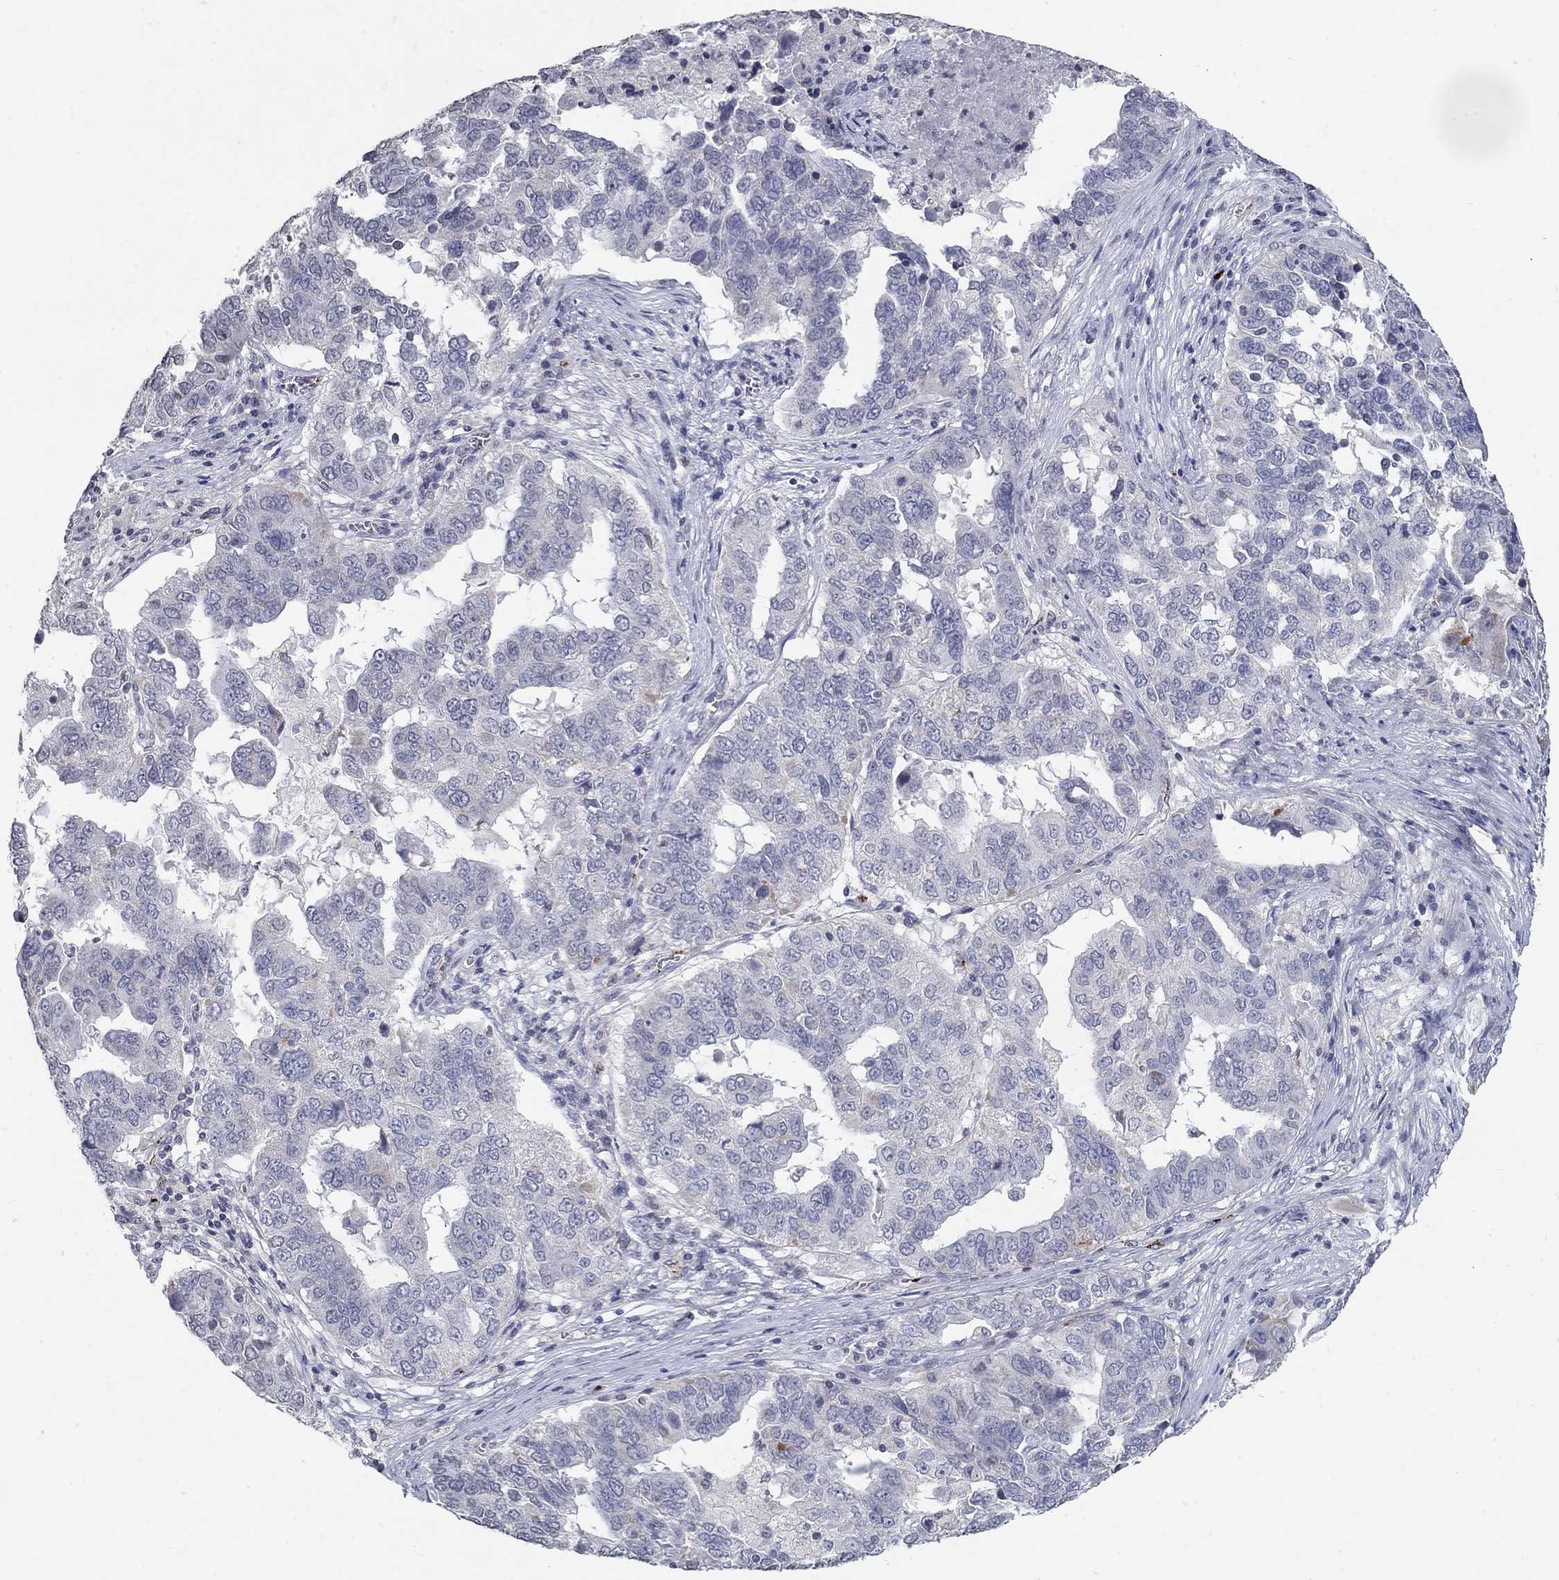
{"staining": {"intensity": "negative", "quantity": "none", "location": "none"}, "tissue": "ovarian cancer", "cell_type": "Tumor cells", "image_type": "cancer", "snomed": [{"axis": "morphology", "description": "Carcinoma, endometroid"}, {"axis": "topography", "description": "Soft tissue"}, {"axis": "topography", "description": "Ovary"}], "caption": "An image of human ovarian cancer (endometroid carcinoma) is negative for staining in tumor cells.", "gene": "TINAG", "patient": {"sex": "female", "age": 52}}